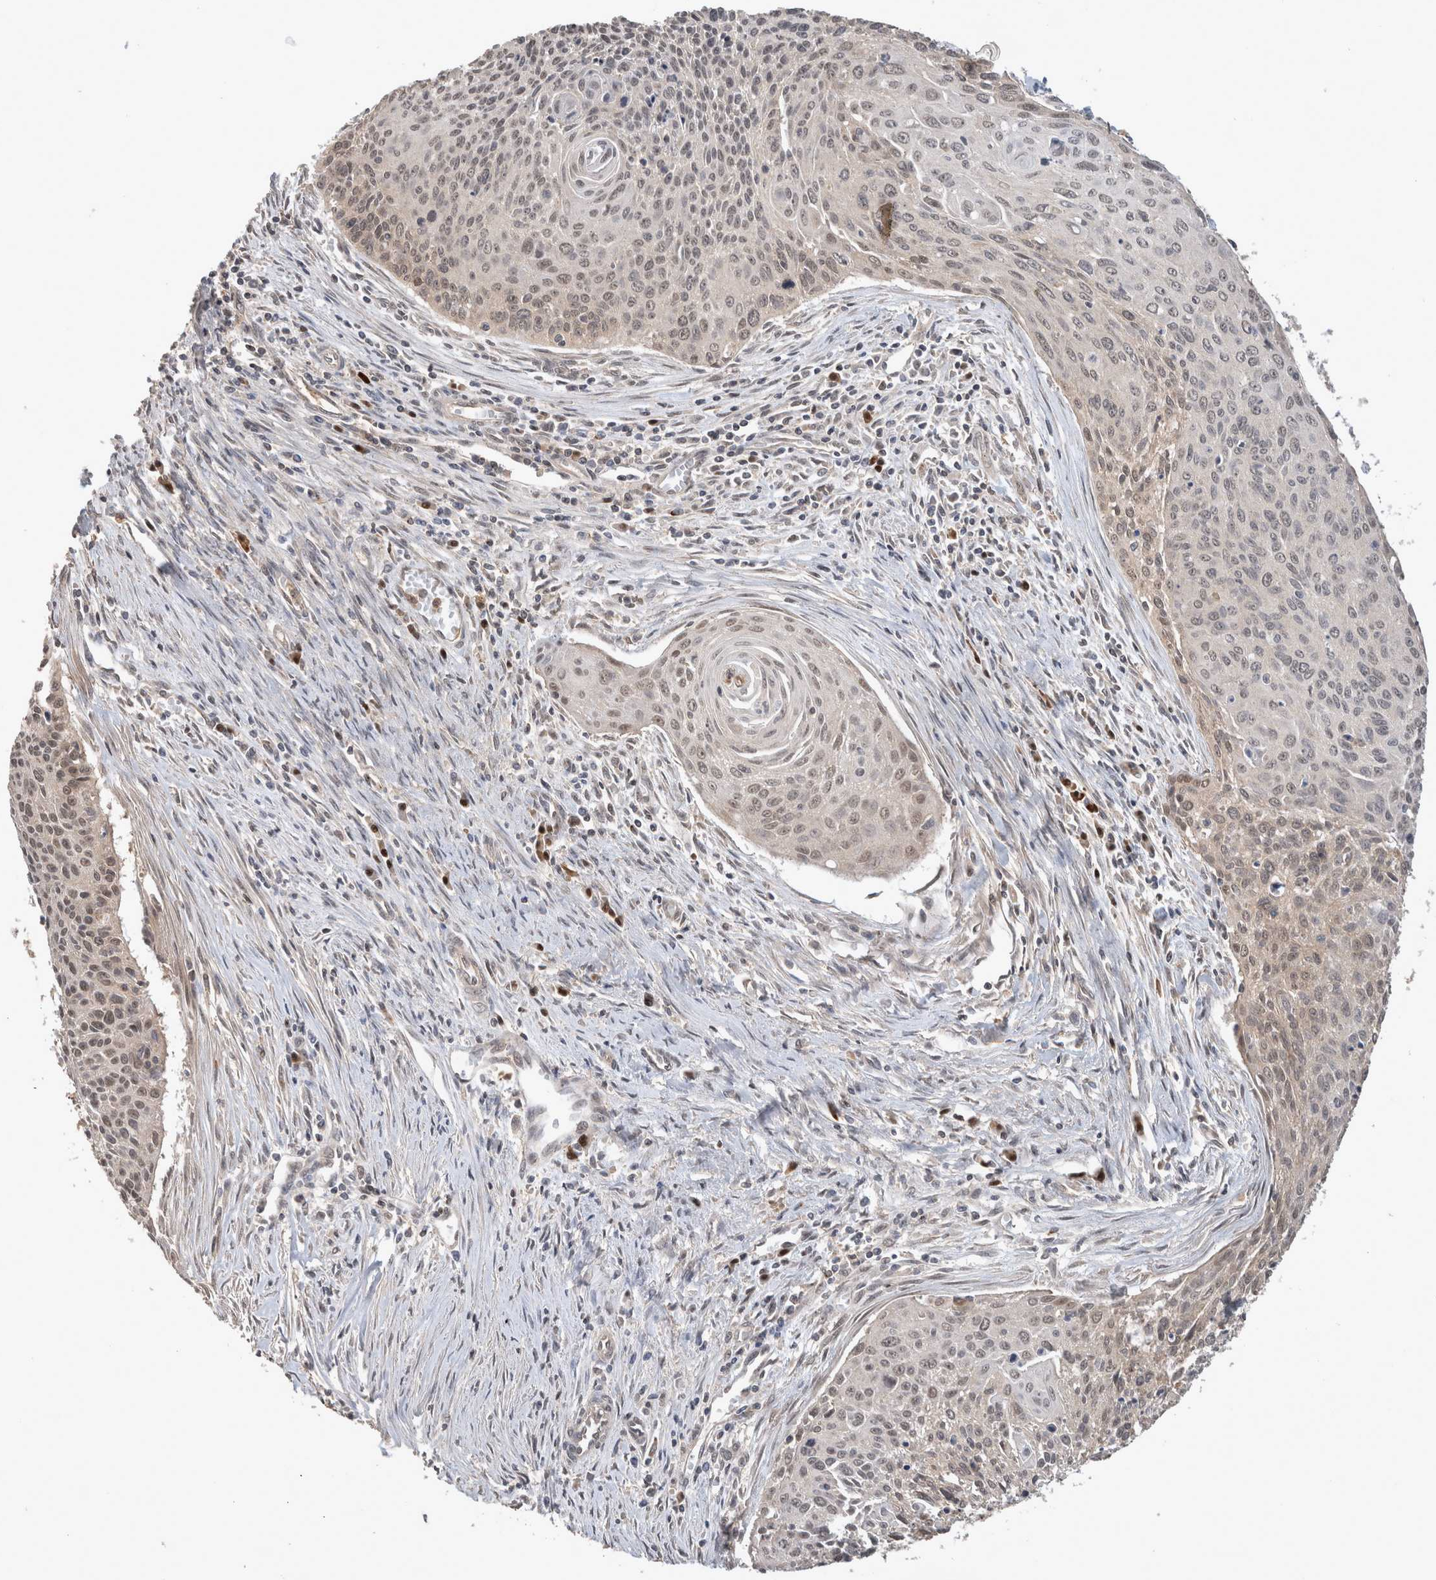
{"staining": {"intensity": "weak", "quantity": ">75%", "location": "nuclear"}, "tissue": "cervical cancer", "cell_type": "Tumor cells", "image_type": "cancer", "snomed": [{"axis": "morphology", "description": "Squamous cell carcinoma, NOS"}, {"axis": "topography", "description": "Cervix"}], "caption": "Cervical squamous cell carcinoma tissue shows weak nuclear positivity in approximately >75% of tumor cells, visualized by immunohistochemistry. (DAB (3,3'-diaminobenzidine) IHC with brightfield microscopy, high magnification).", "gene": "OTUD7B", "patient": {"sex": "female", "age": 55}}